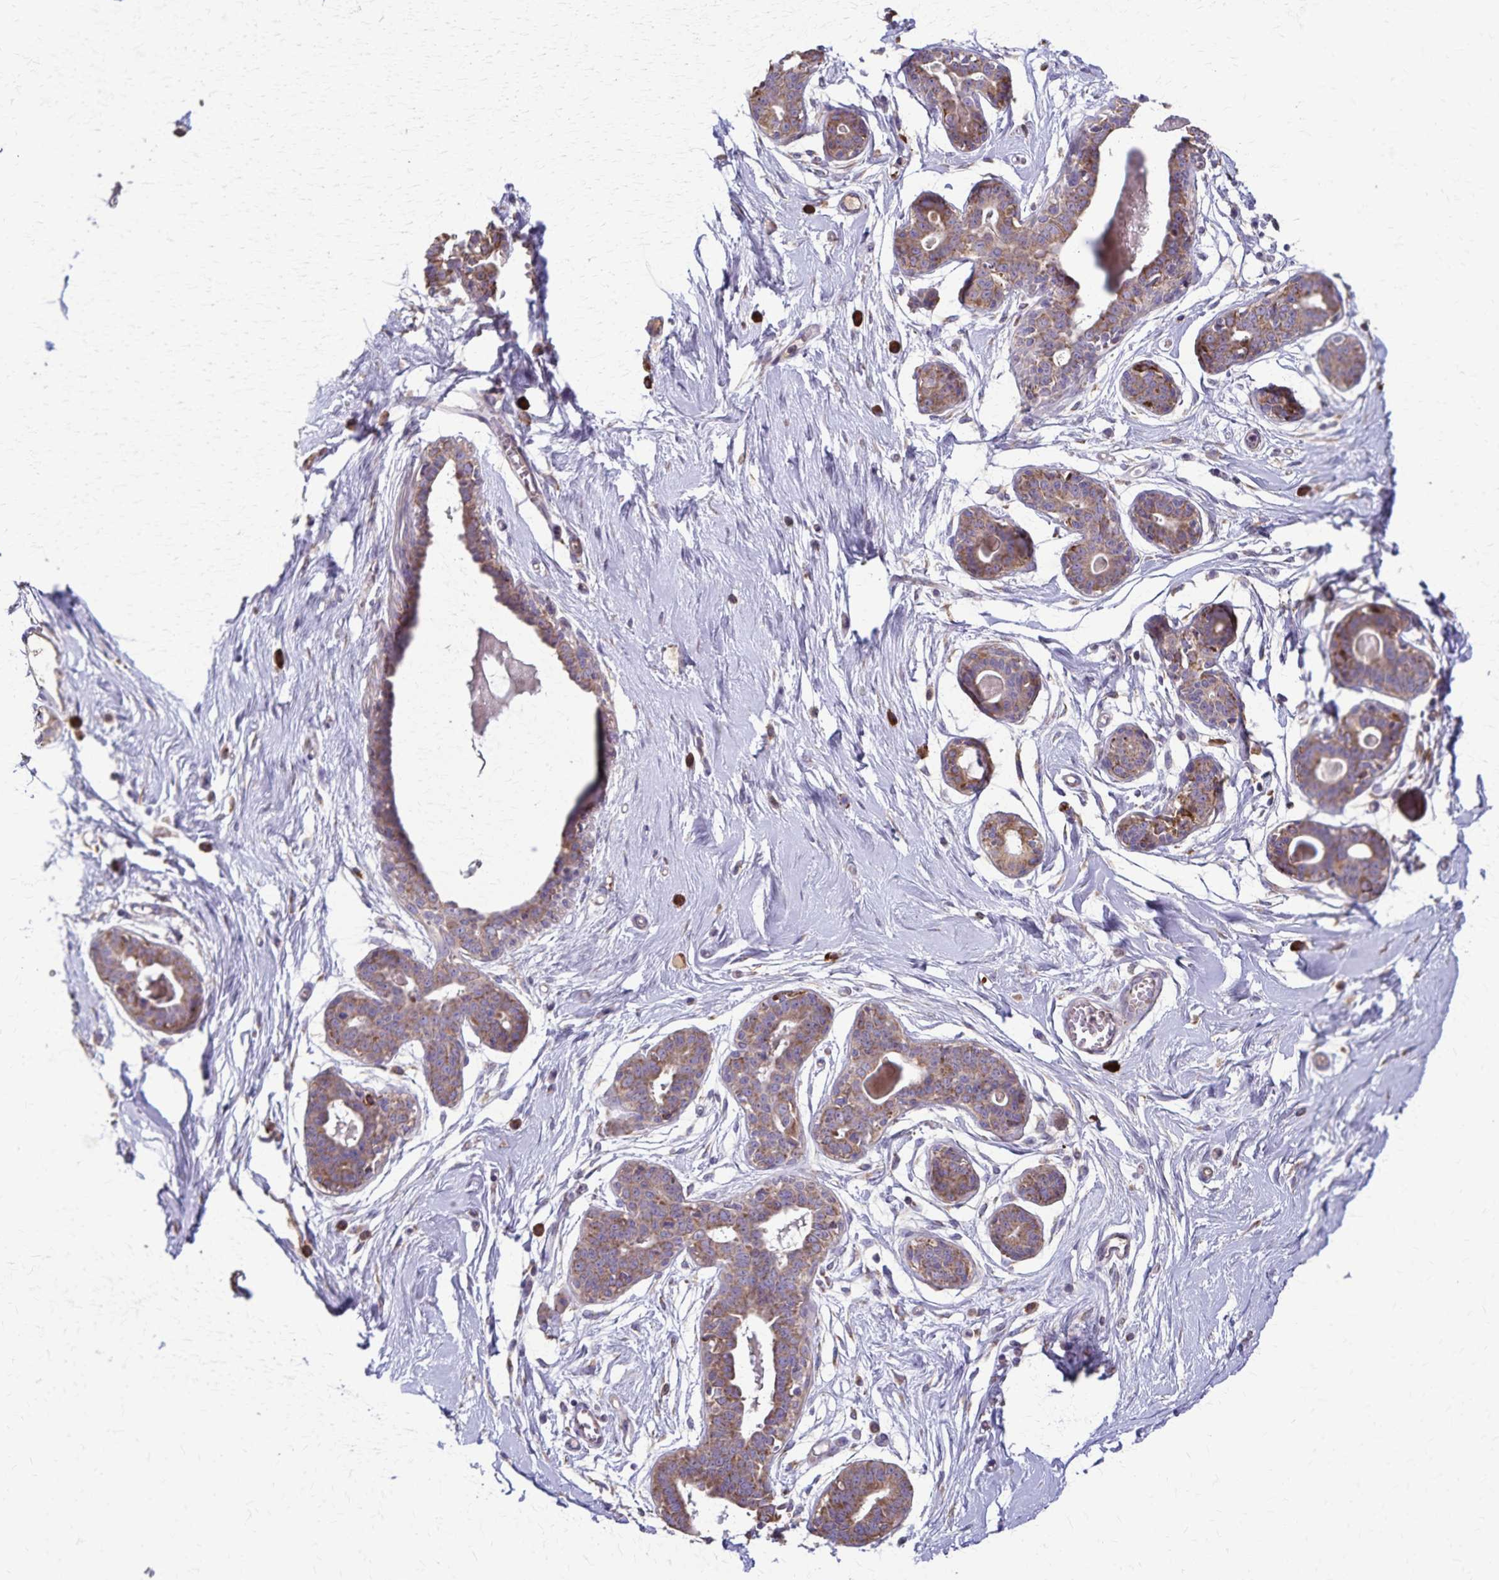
{"staining": {"intensity": "negative", "quantity": "none", "location": "none"}, "tissue": "breast", "cell_type": "Adipocytes", "image_type": "normal", "snomed": [{"axis": "morphology", "description": "Normal tissue, NOS"}, {"axis": "topography", "description": "Breast"}], "caption": "Immunohistochemical staining of normal human breast shows no significant expression in adipocytes.", "gene": "RNF10", "patient": {"sex": "female", "age": 45}}